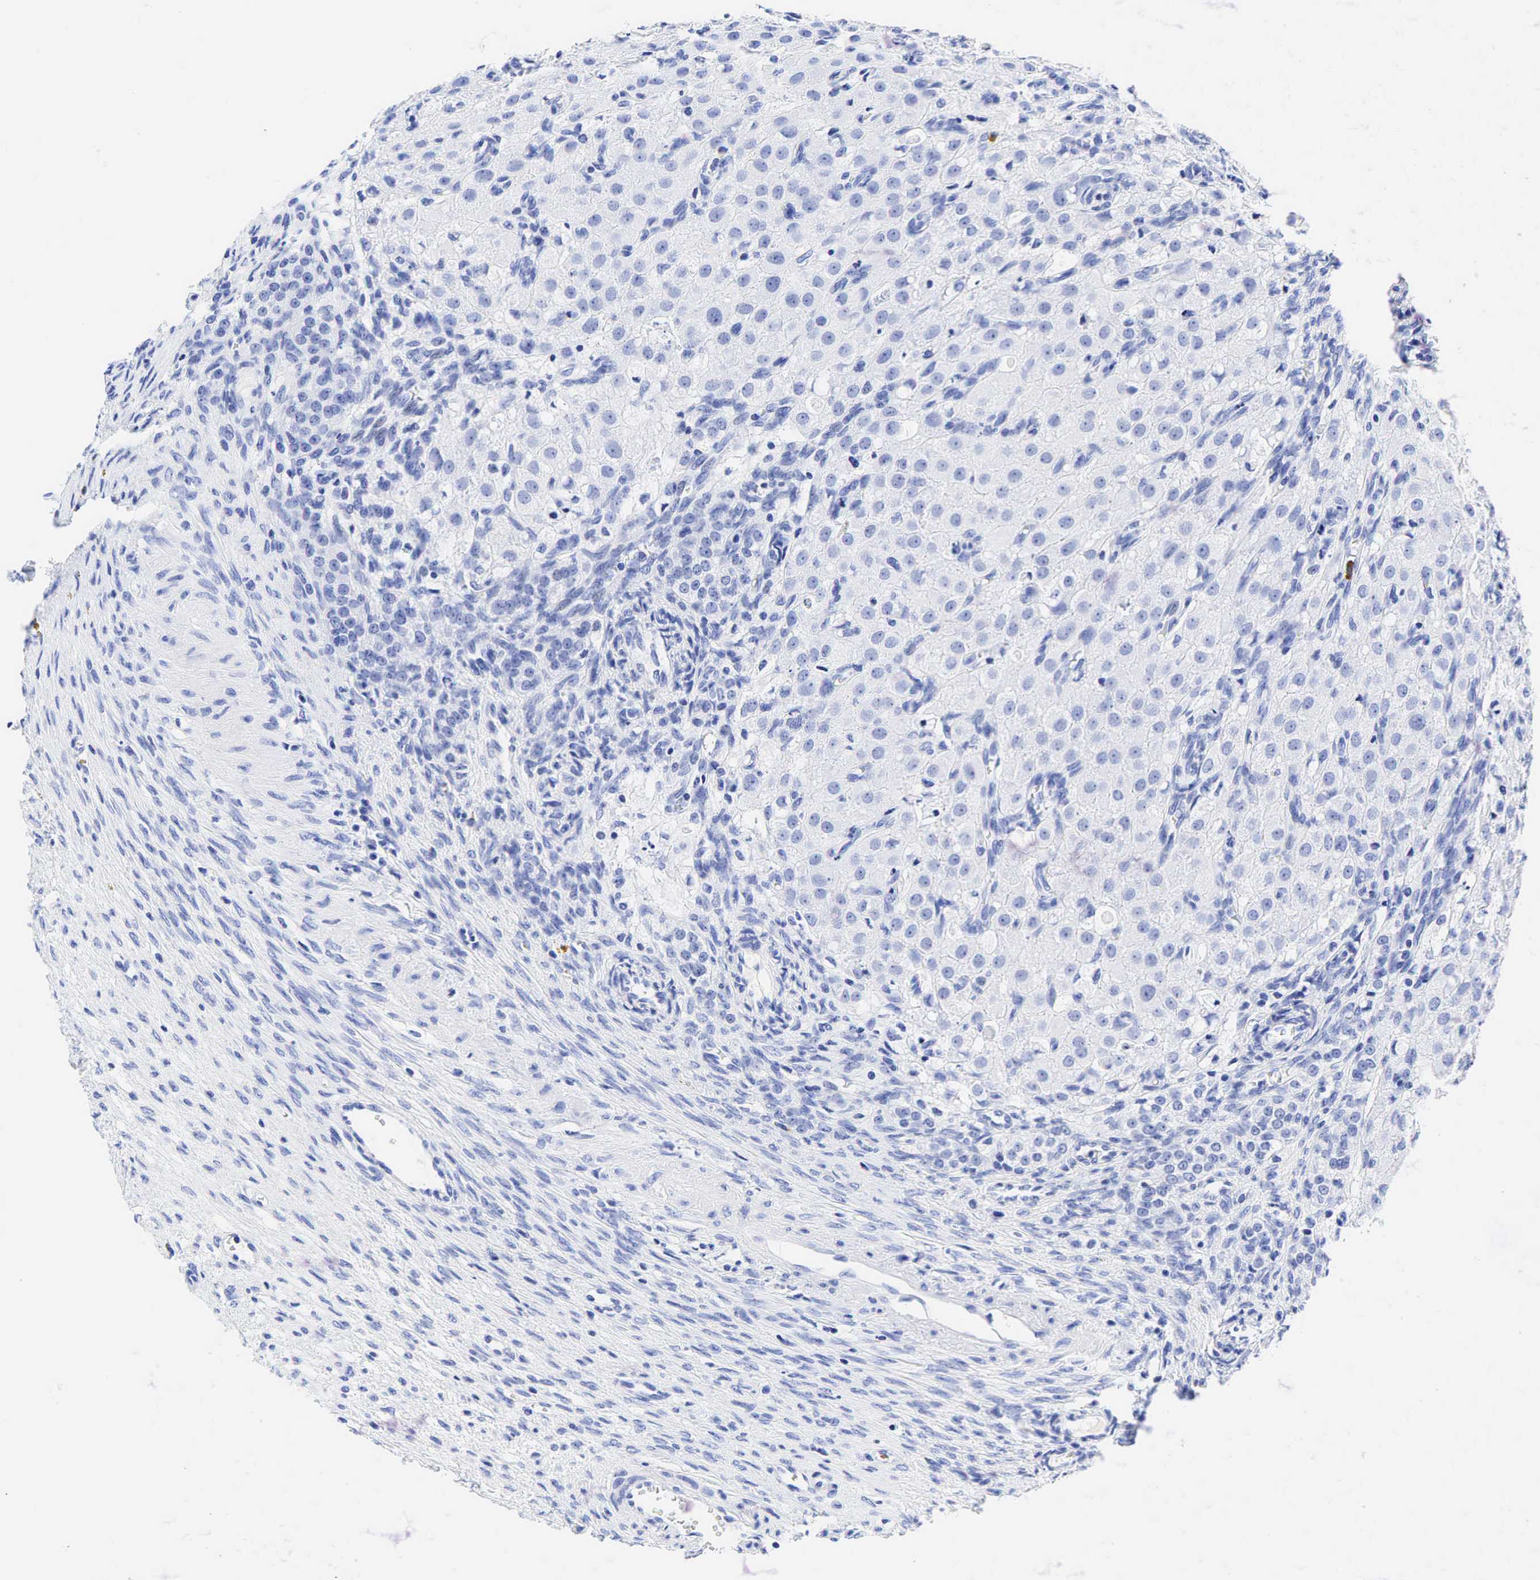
{"staining": {"intensity": "negative", "quantity": "none", "location": "none"}, "tissue": "ovary", "cell_type": "Follicle cells", "image_type": "normal", "snomed": [{"axis": "morphology", "description": "Normal tissue, NOS"}, {"axis": "topography", "description": "Ovary"}], "caption": "Human ovary stained for a protein using IHC exhibits no staining in follicle cells.", "gene": "FUT4", "patient": {"sex": "female", "age": 32}}